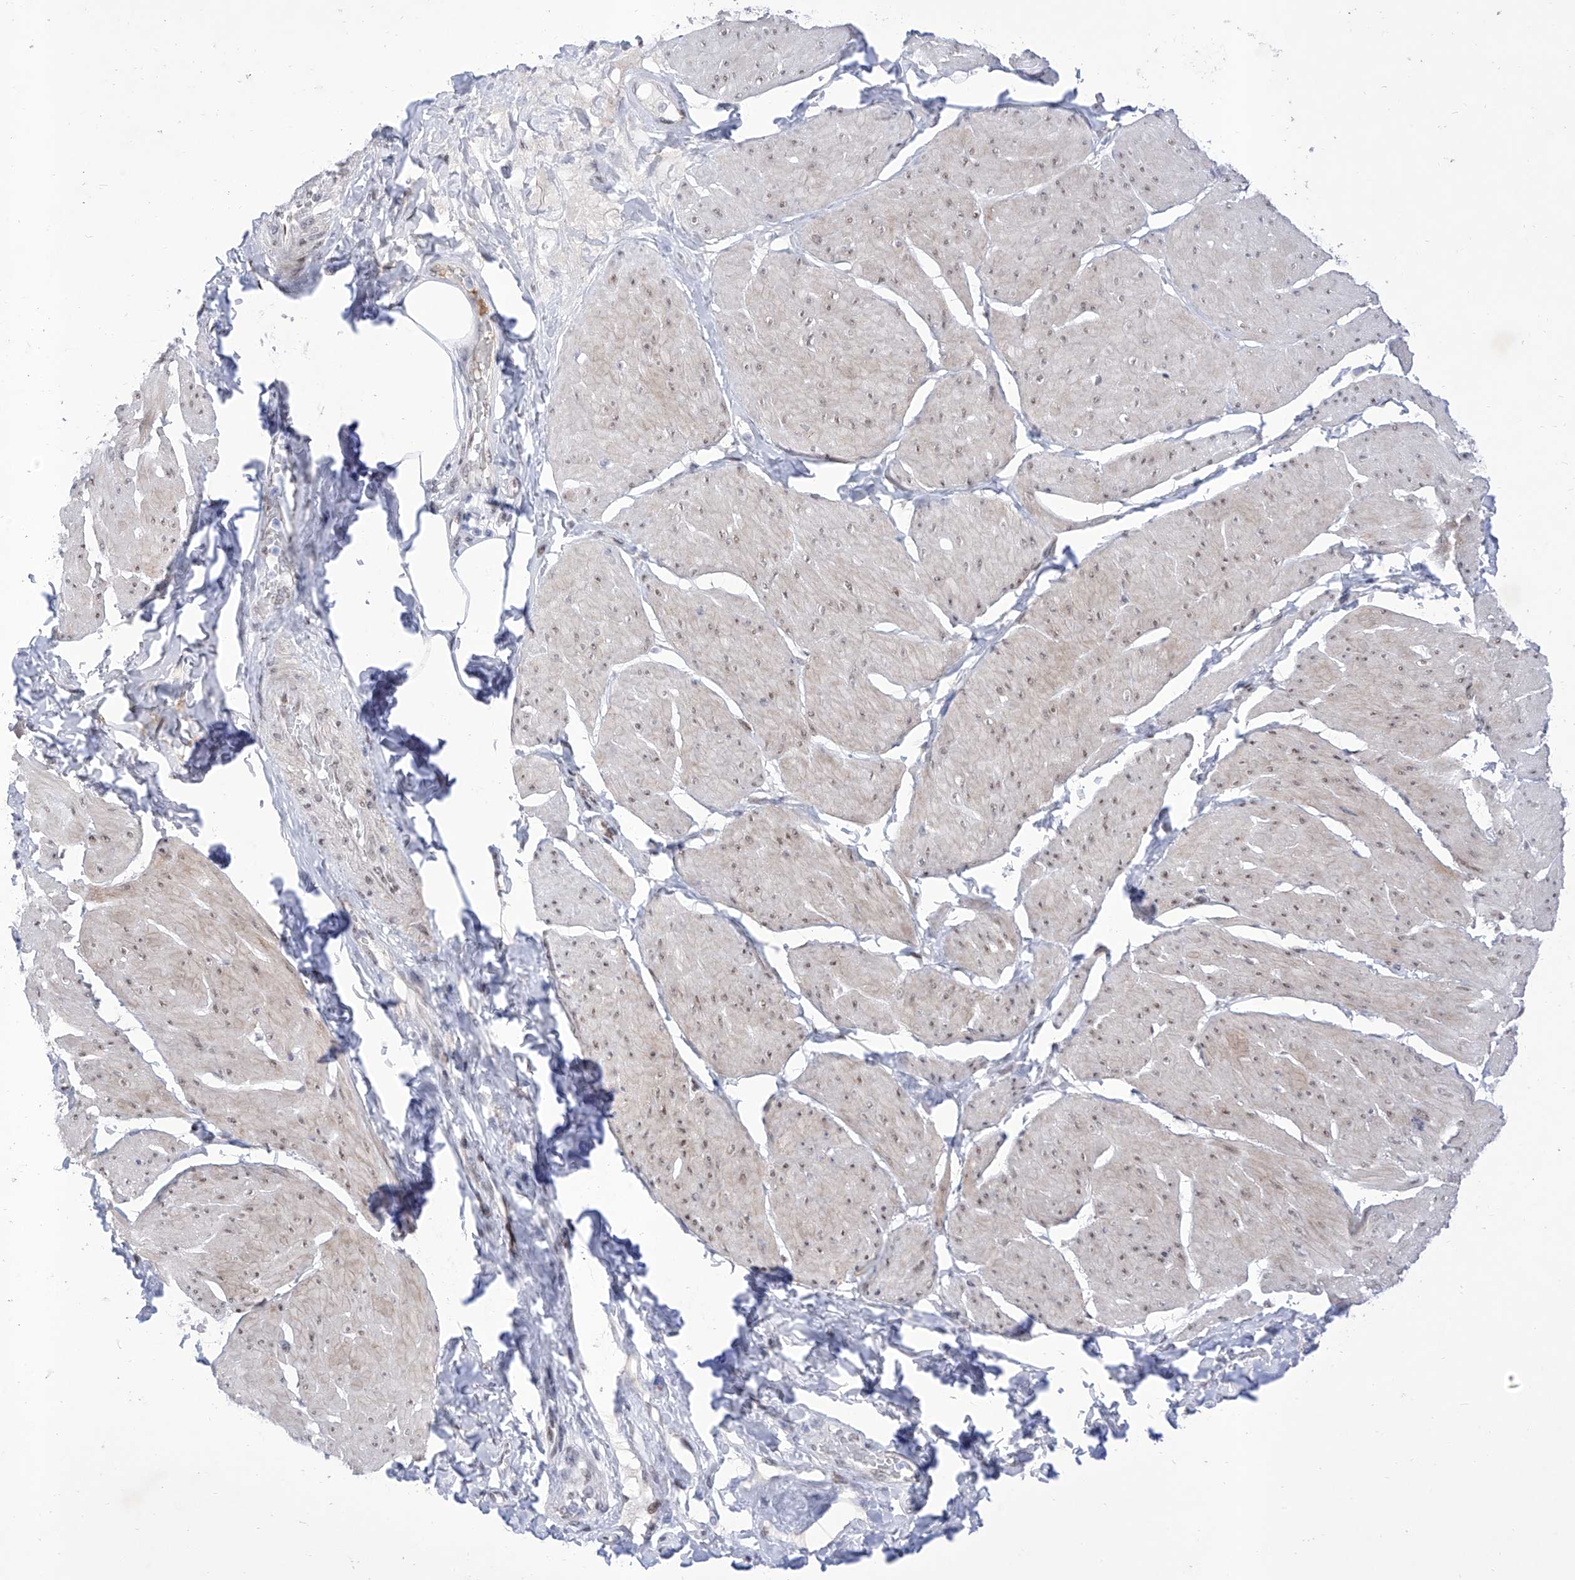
{"staining": {"intensity": "weak", "quantity": ">75%", "location": "nuclear"}, "tissue": "smooth muscle", "cell_type": "Smooth muscle cells", "image_type": "normal", "snomed": [{"axis": "morphology", "description": "Urothelial carcinoma, High grade"}, {"axis": "topography", "description": "Urinary bladder"}], "caption": "The histopathology image displays immunohistochemical staining of unremarkable smooth muscle. There is weak nuclear positivity is appreciated in approximately >75% of smooth muscle cells.", "gene": "ATN1", "patient": {"sex": "male", "age": 46}}